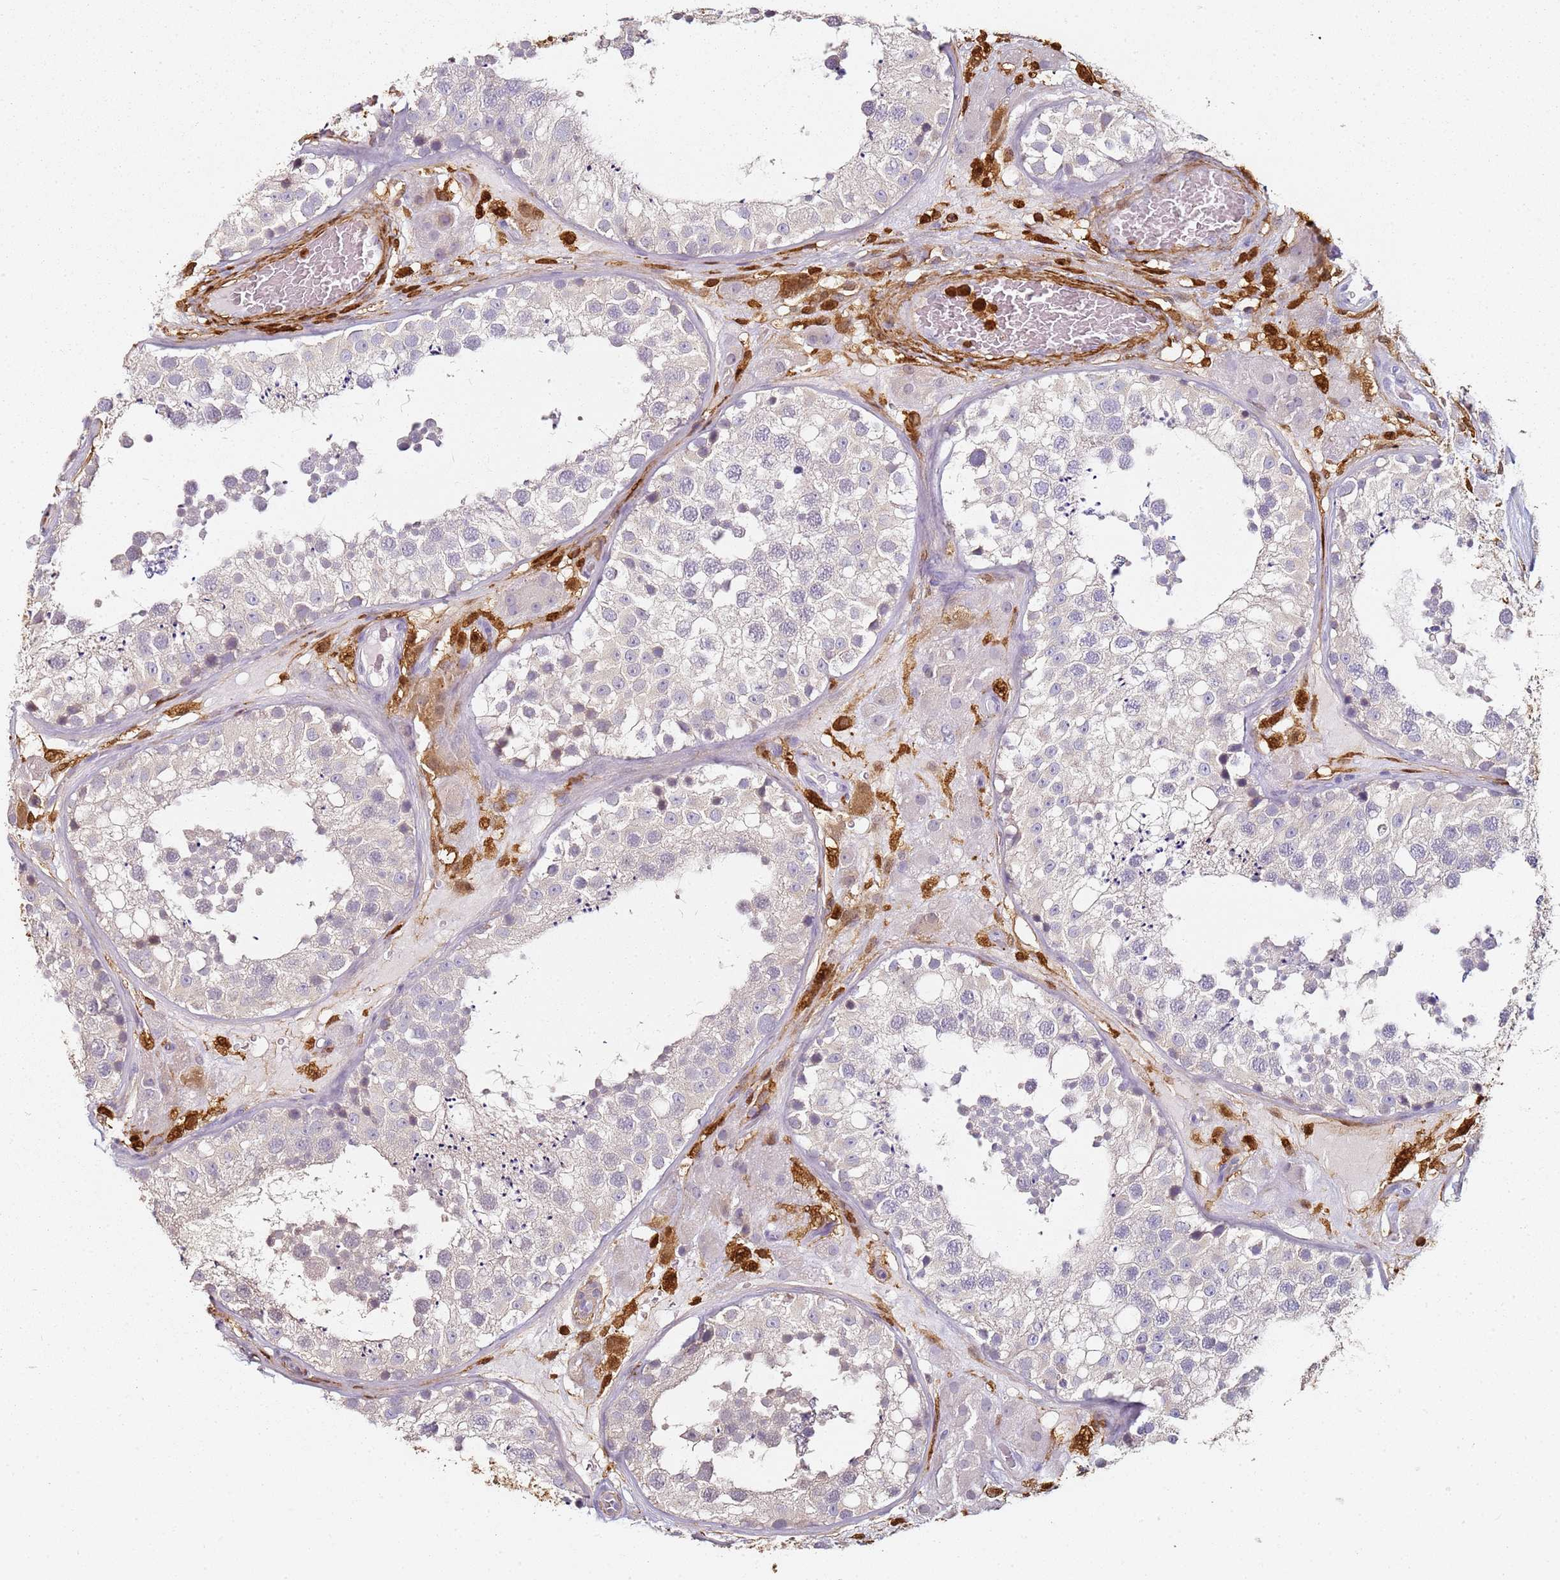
{"staining": {"intensity": "negative", "quantity": "none", "location": "none"}, "tissue": "testis", "cell_type": "Cells in seminiferous ducts", "image_type": "normal", "snomed": [{"axis": "morphology", "description": "Normal tissue, NOS"}, {"axis": "topography", "description": "Testis"}], "caption": "A high-resolution photomicrograph shows immunohistochemistry staining of benign testis, which reveals no significant positivity in cells in seminiferous ducts. (DAB IHC visualized using brightfield microscopy, high magnification).", "gene": "S100A4", "patient": {"sex": "male", "age": 26}}